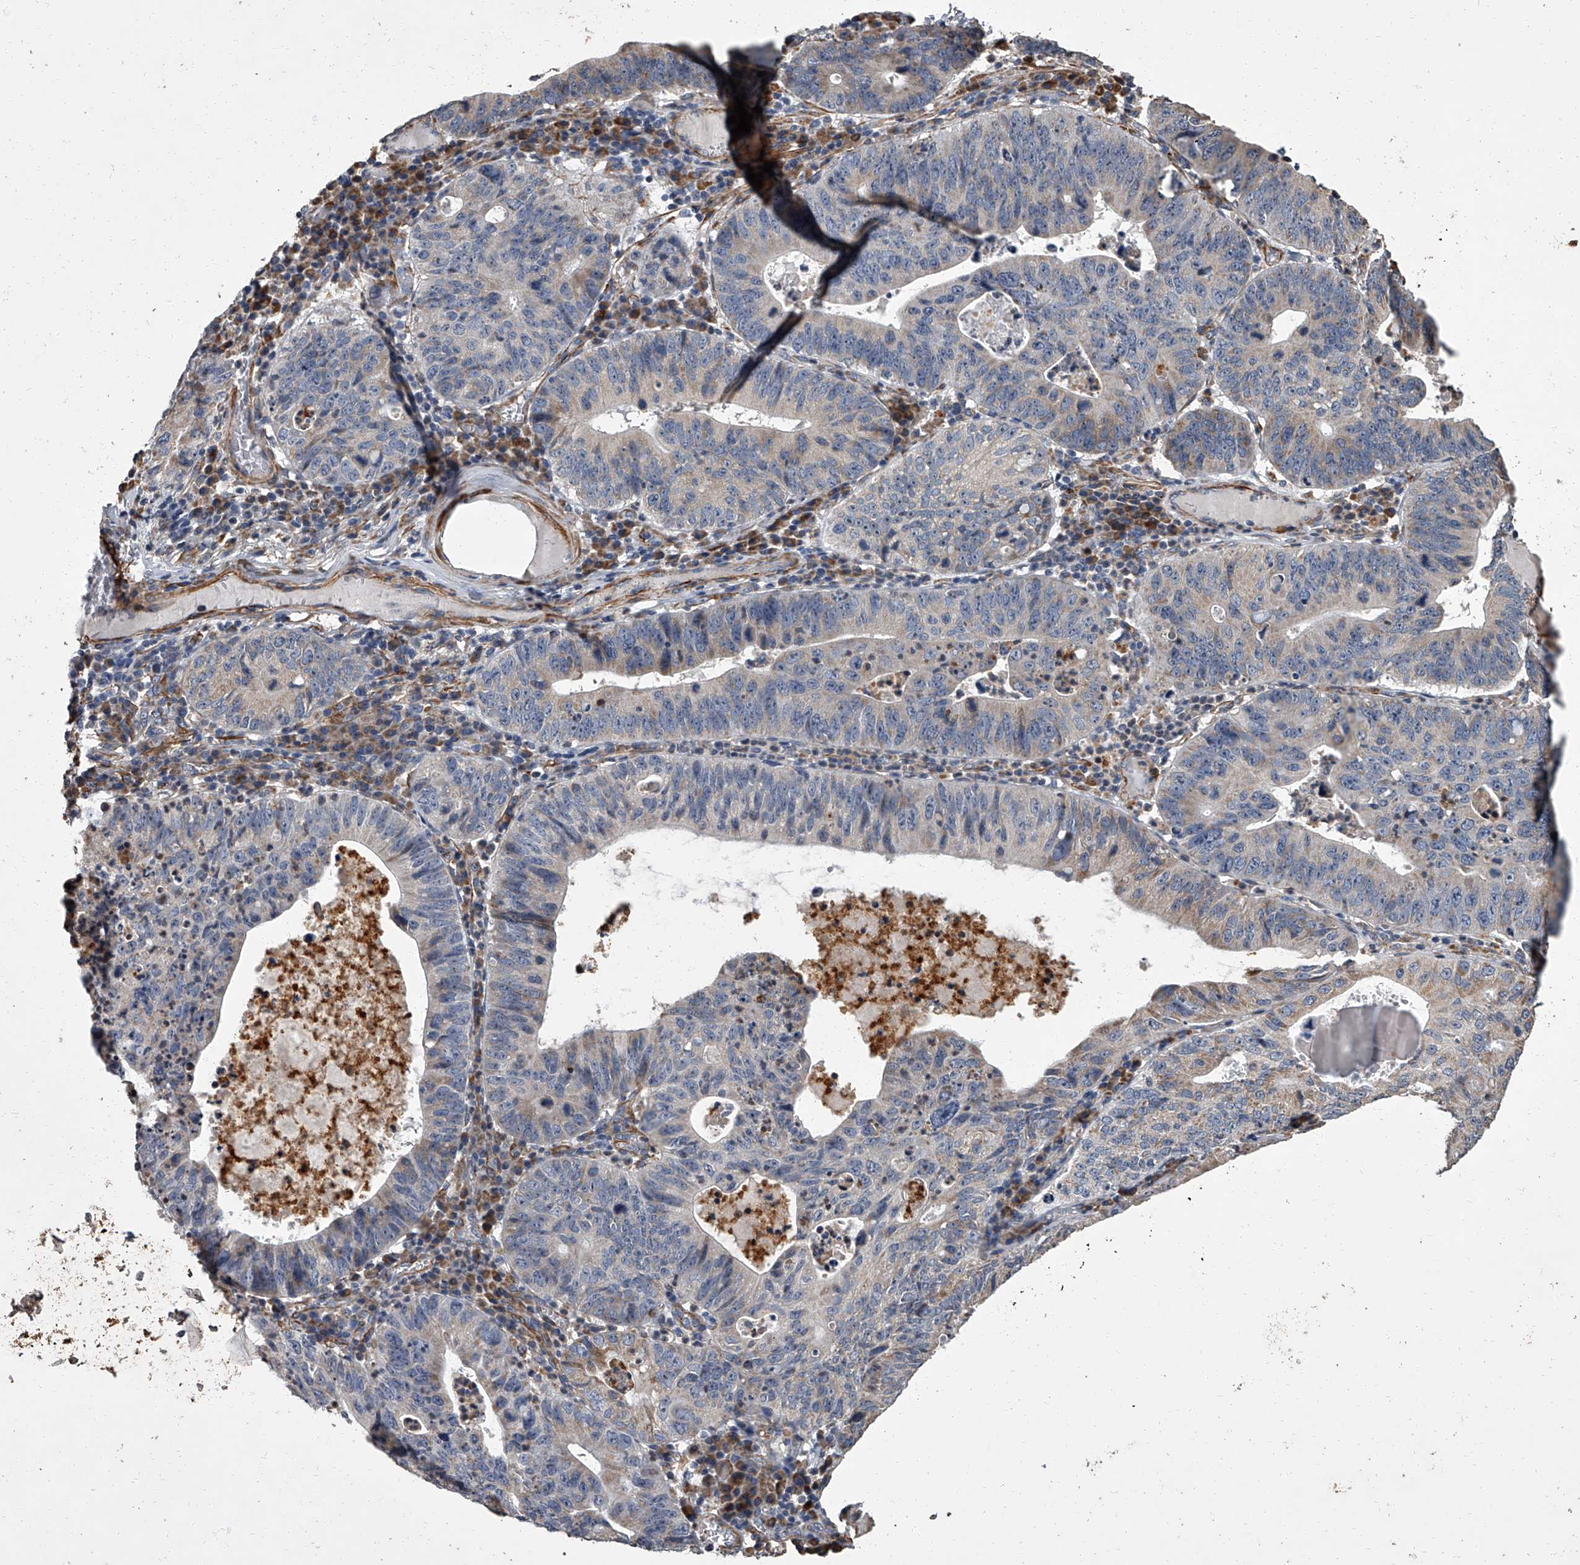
{"staining": {"intensity": "negative", "quantity": "none", "location": "none"}, "tissue": "stomach cancer", "cell_type": "Tumor cells", "image_type": "cancer", "snomed": [{"axis": "morphology", "description": "Adenocarcinoma, NOS"}, {"axis": "topography", "description": "Stomach"}], "caption": "DAB immunohistochemical staining of stomach adenocarcinoma exhibits no significant staining in tumor cells.", "gene": "SIRT4", "patient": {"sex": "male", "age": 59}}